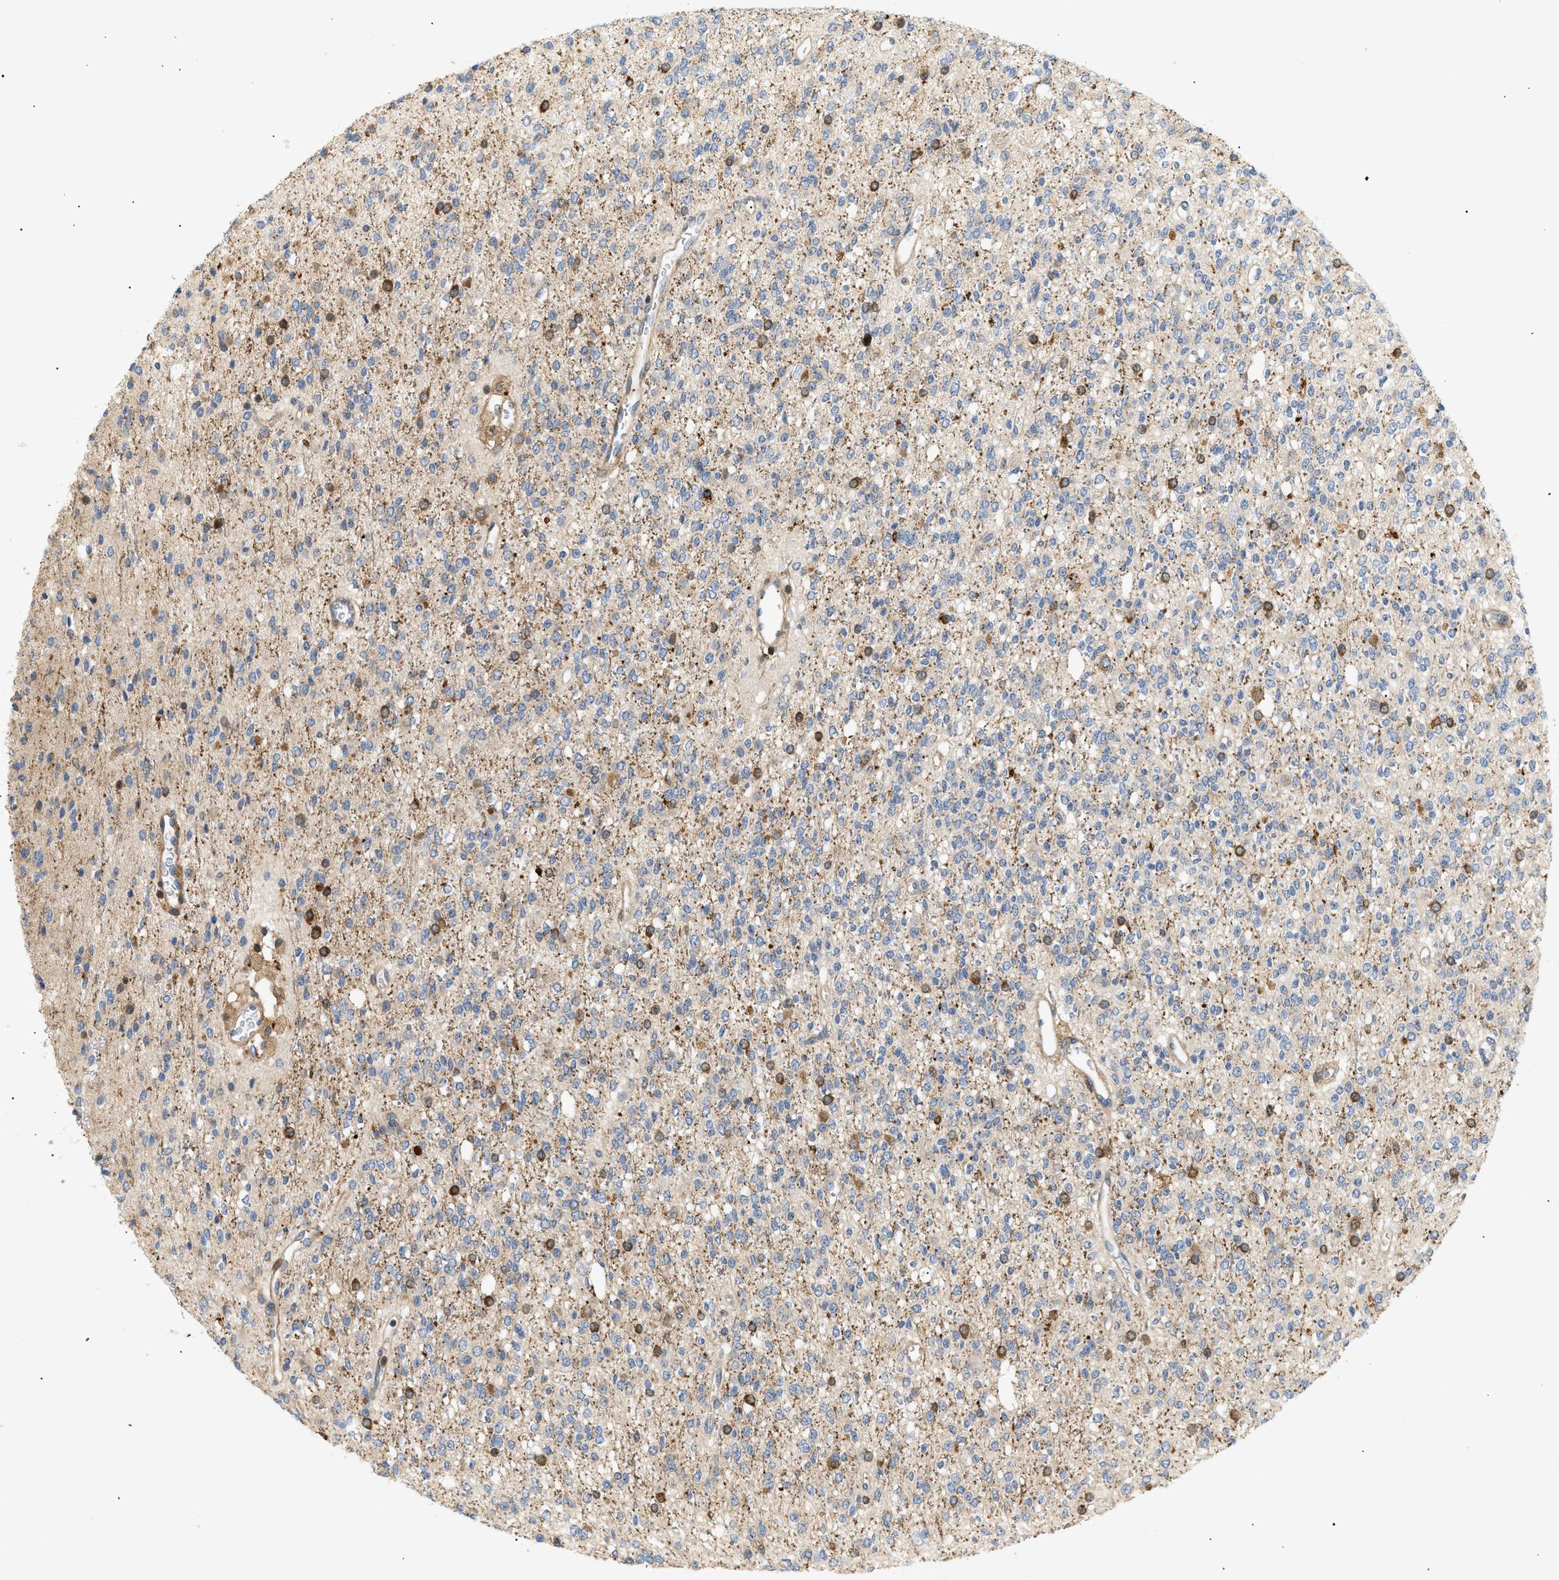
{"staining": {"intensity": "strong", "quantity": "<25%", "location": "cytoplasmic/membranous"}, "tissue": "glioma", "cell_type": "Tumor cells", "image_type": "cancer", "snomed": [{"axis": "morphology", "description": "Glioma, malignant, High grade"}, {"axis": "topography", "description": "Brain"}], "caption": "Human malignant high-grade glioma stained with a protein marker reveals strong staining in tumor cells.", "gene": "FARS2", "patient": {"sex": "male", "age": 34}}